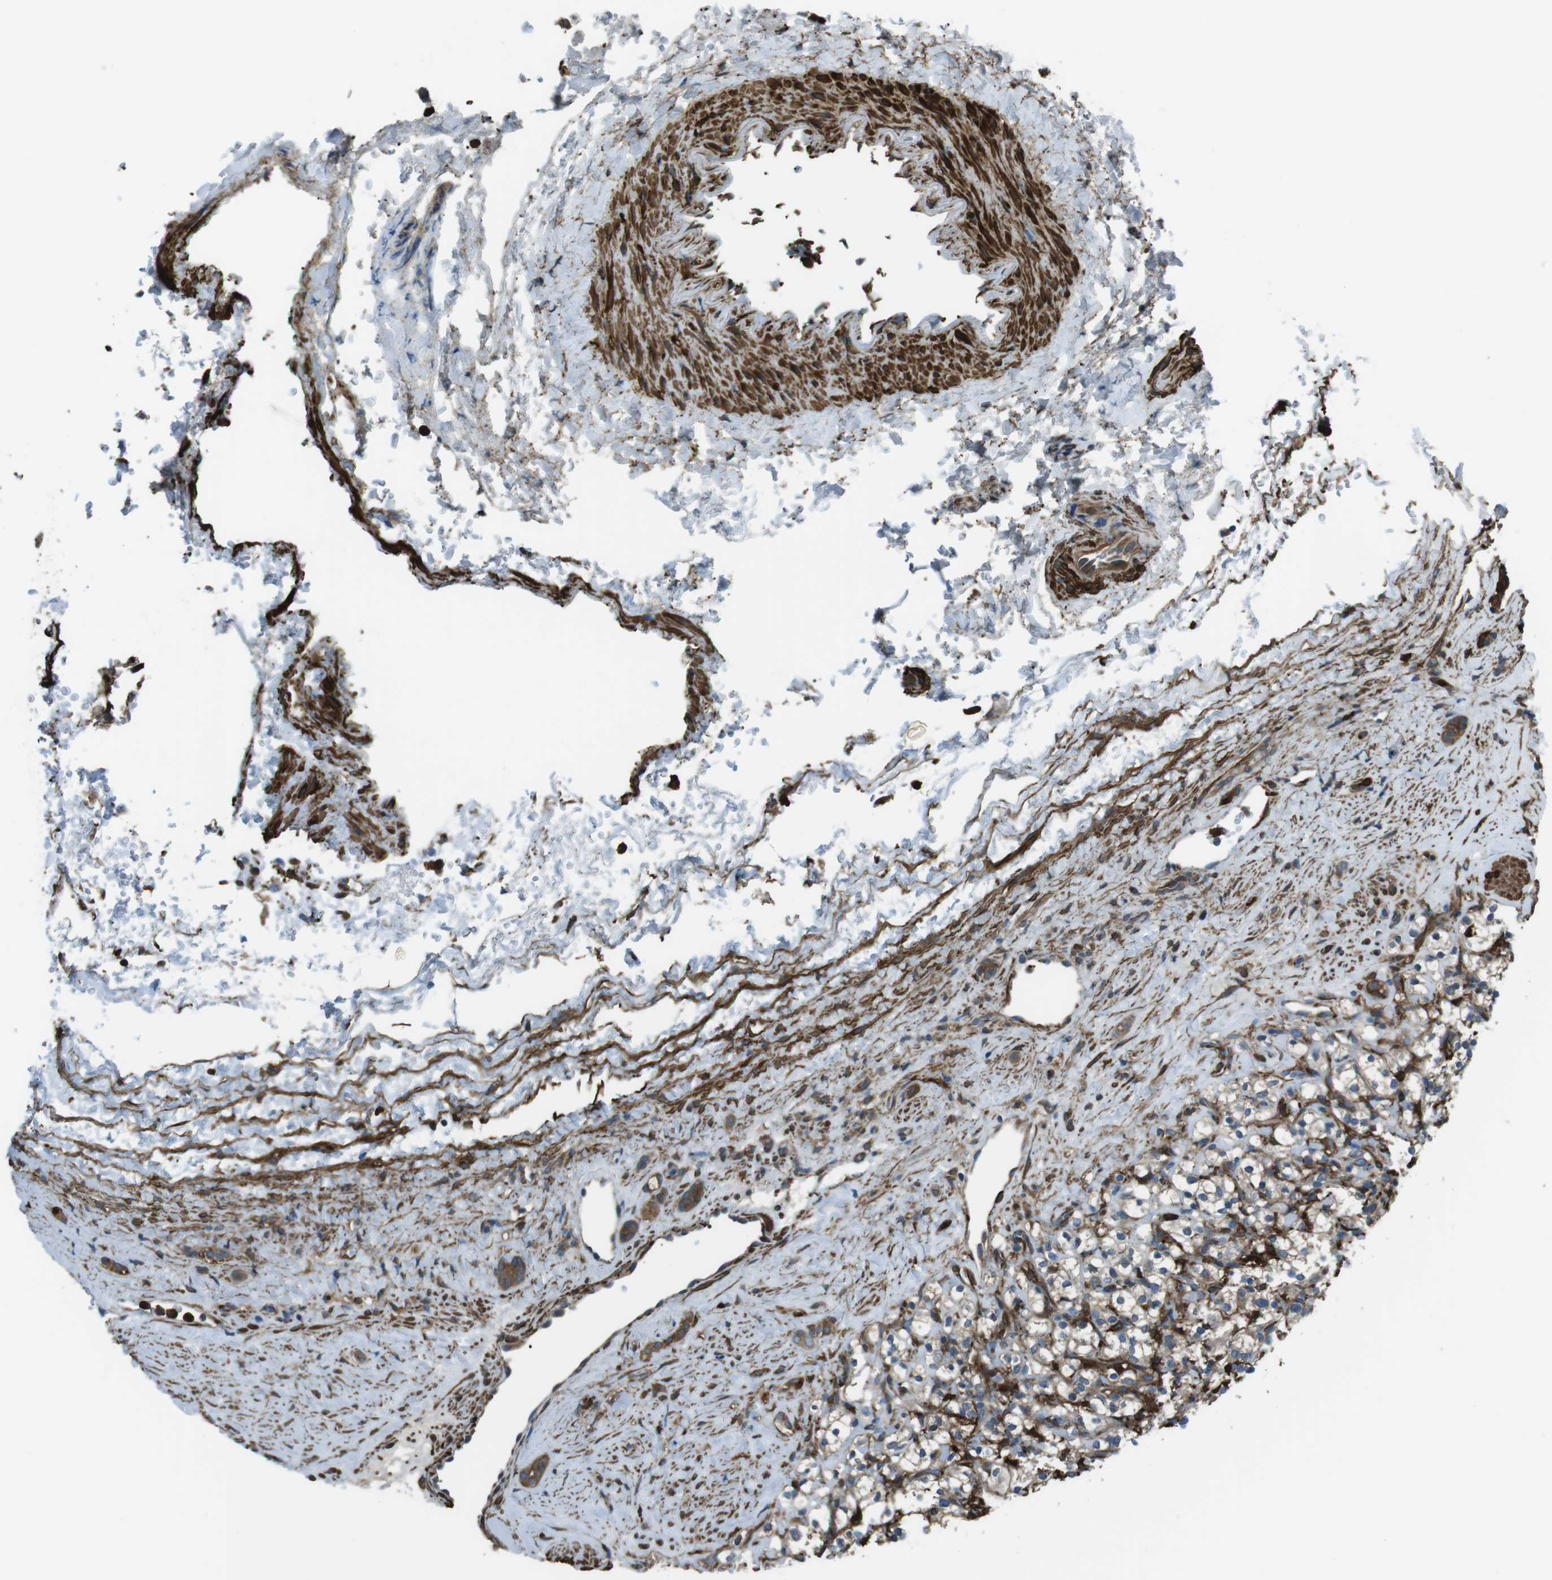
{"staining": {"intensity": "weak", "quantity": "<25%", "location": "cytoplasmic/membranous"}, "tissue": "renal cancer", "cell_type": "Tumor cells", "image_type": "cancer", "snomed": [{"axis": "morphology", "description": "Normal tissue, NOS"}, {"axis": "morphology", "description": "Adenocarcinoma, NOS"}, {"axis": "topography", "description": "Kidney"}], "caption": "This is a image of IHC staining of renal cancer, which shows no staining in tumor cells.", "gene": "SFT2D1", "patient": {"sex": "female", "age": 72}}